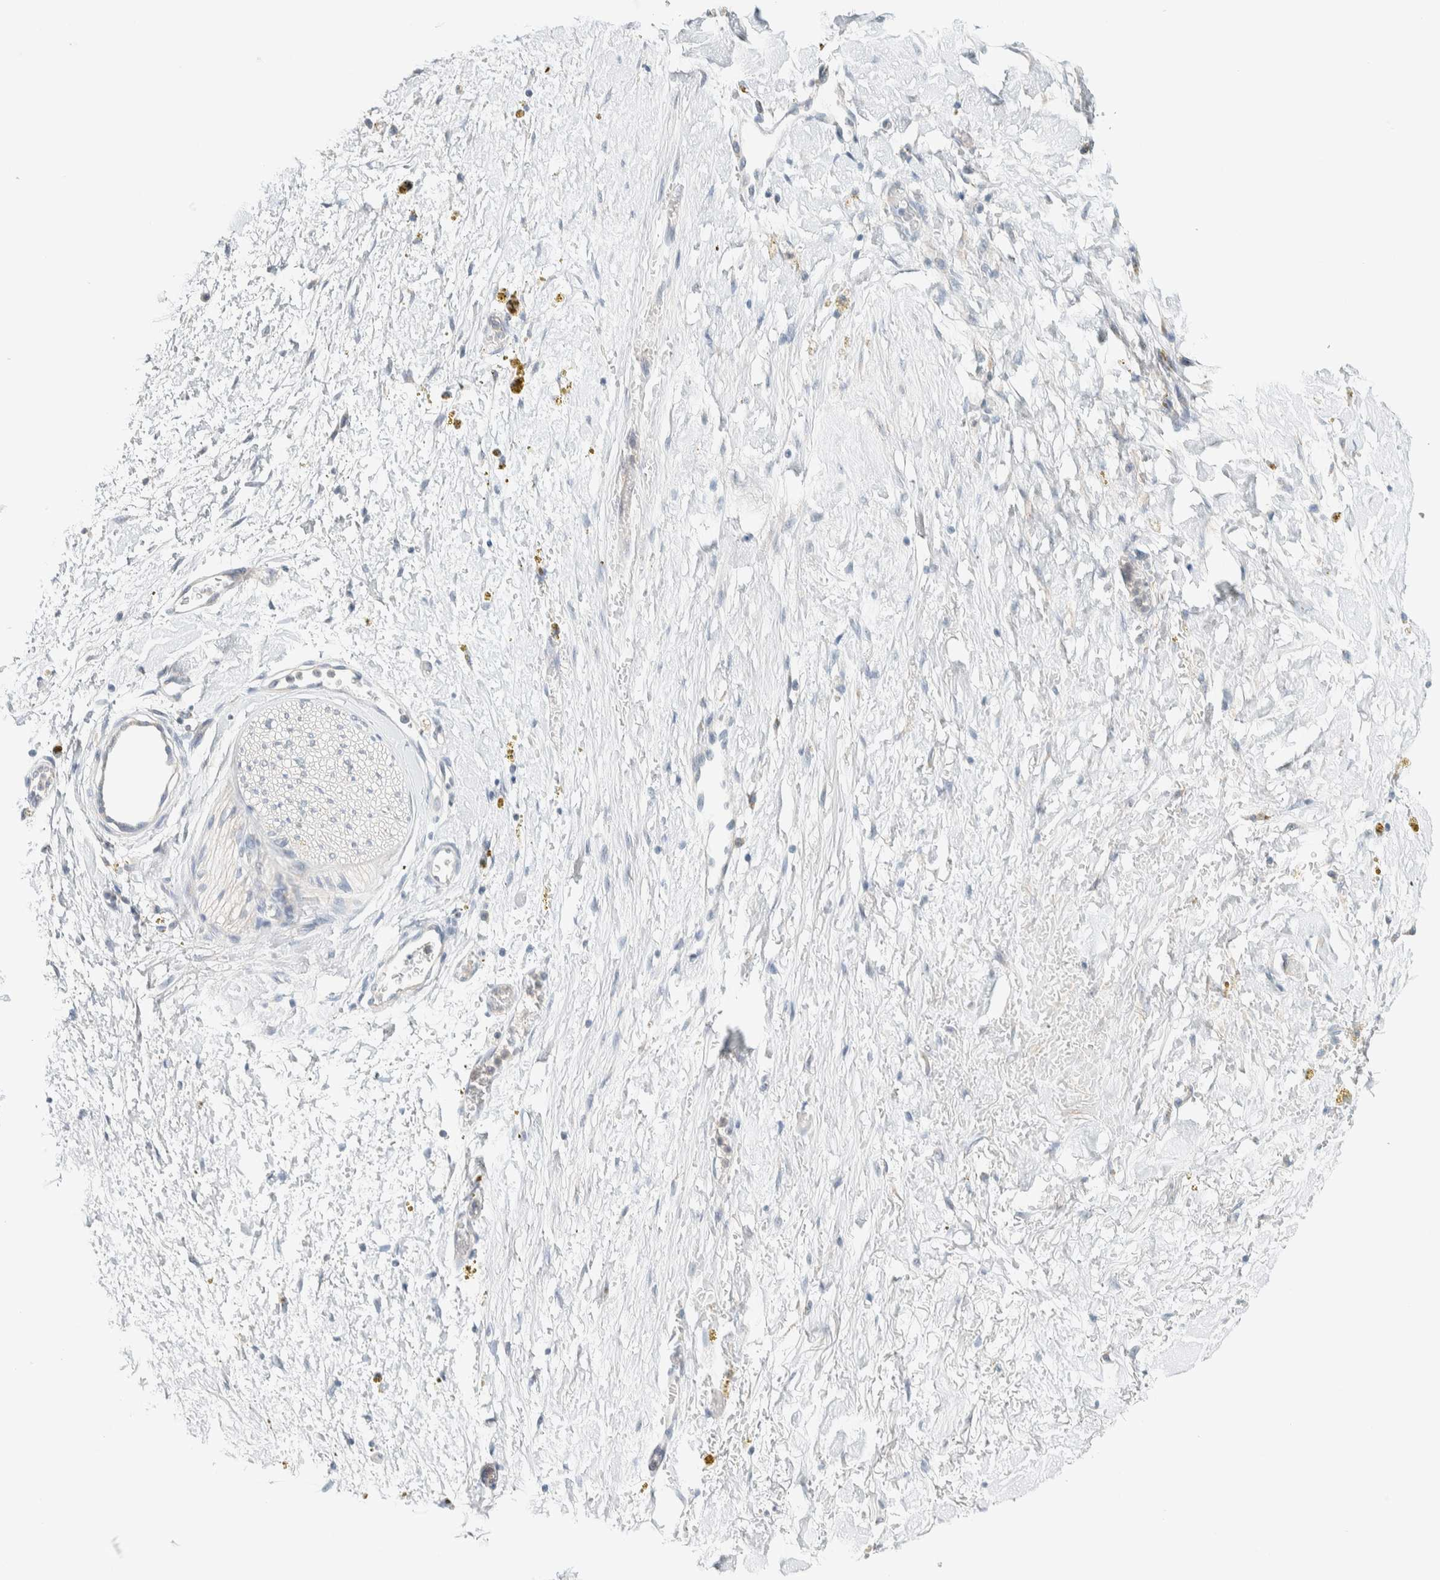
{"staining": {"intensity": "negative", "quantity": "none", "location": "none"}, "tissue": "adipose tissue", "cell_type": "Adipocytes", "image_type": "normal", "snomed": [{"axis": "morphology", "description": "Normal tissue, NOS"}, {"axis": "topography", "description": "Kidney"}, {"axis": "topography", "description": "Peripheral nerve tissue"}], "caption": "A photomicrograph of human adipose tissue is negative for staining in adipocytes. The staining was performed using DAB to visualize the protein expression in brown, while the nuclei were stained in blue with hematoxylin (Magnification: 20x).", "gene": "NDE1", "patient": {"sex": "male", "age": 7}}